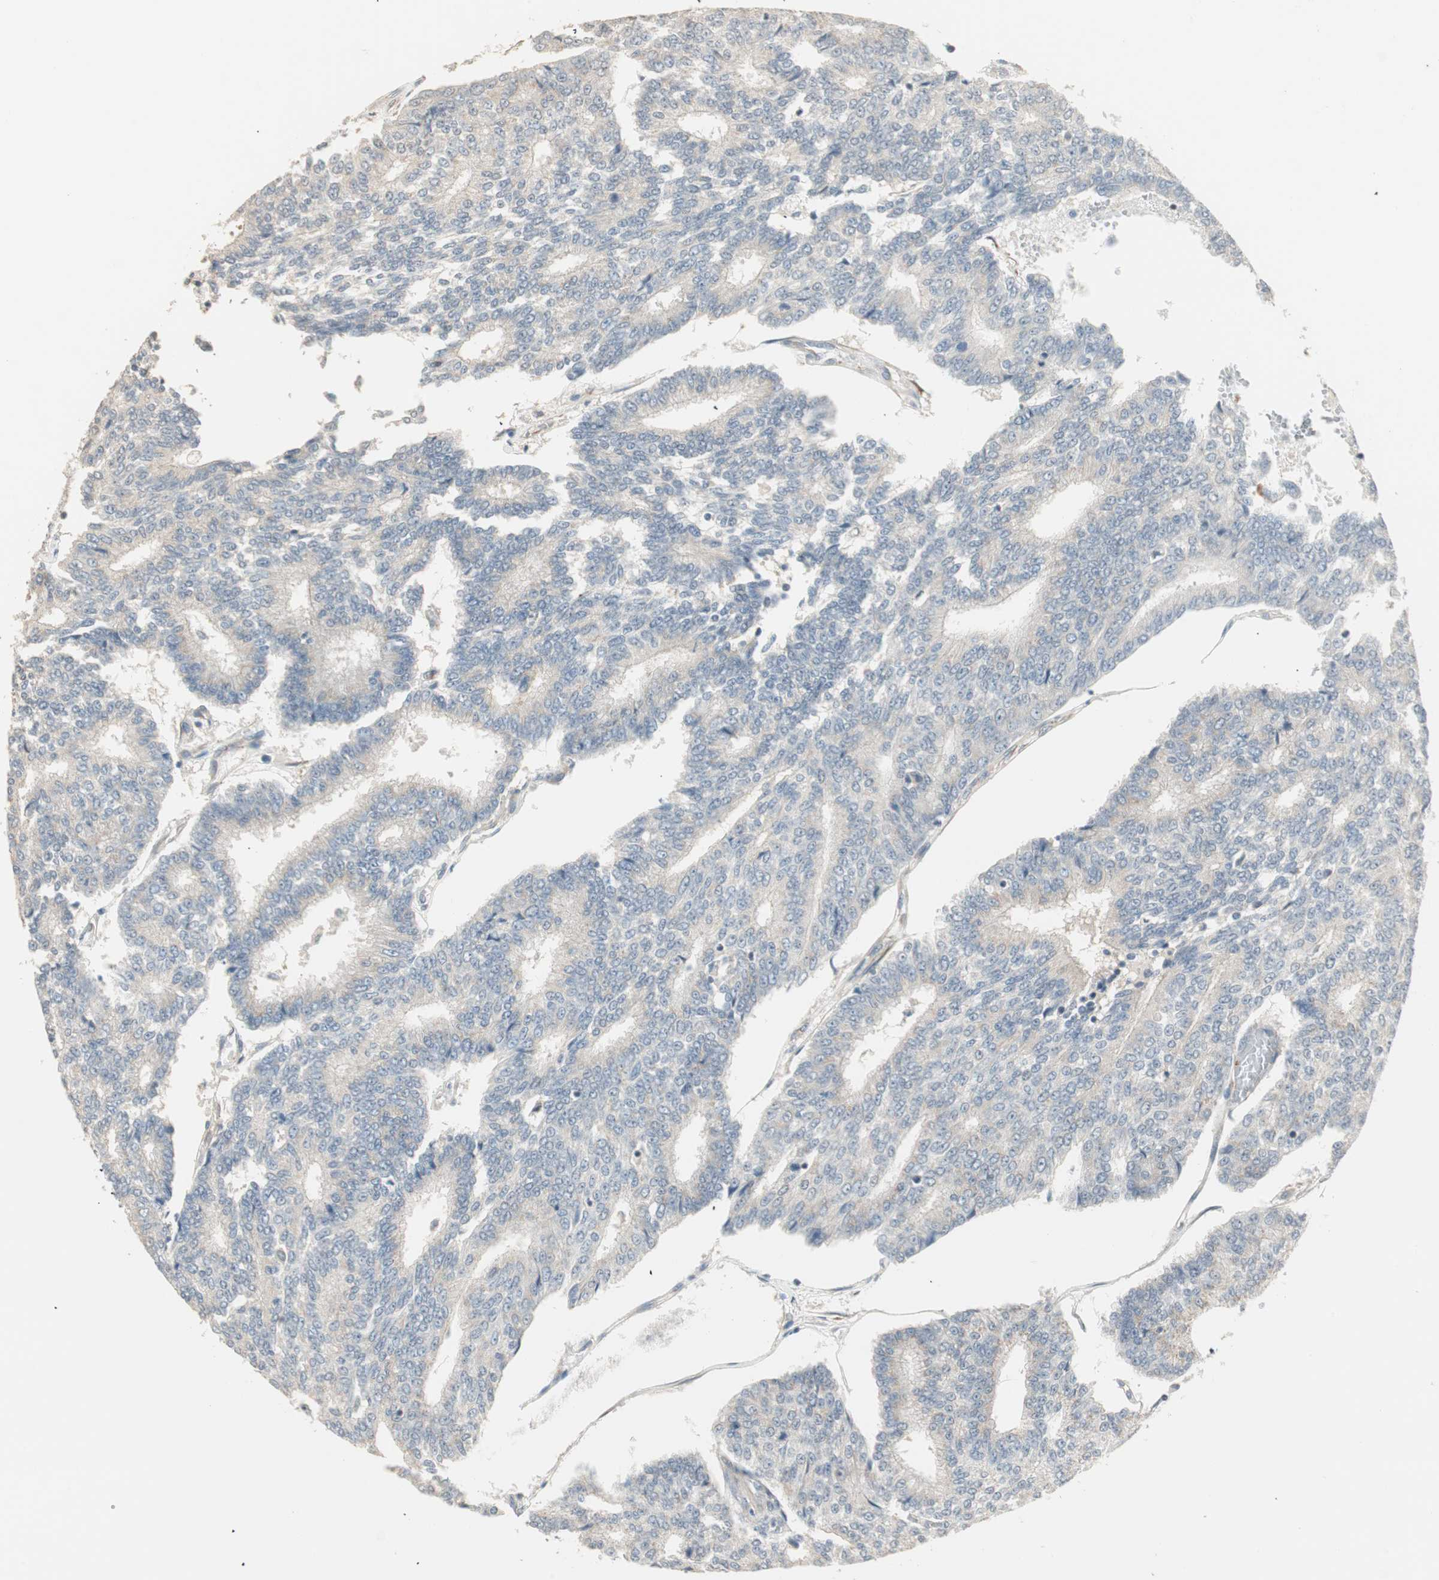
{"staining": {"intensity": "weak", "quantity": "25%-75%", "location": "cytoplasmic/membranous"}, "tissue": "prostate cancer", "cell_type": "Tumor cells", "image_type": "cancer", "snomed": [{"axis": "morphology", "description": "Adenocarcinoma, High grade"}, {"axis": "topography", "description": "Prostate"}], "caption": "Prostate cancer (adenocarcinoma (high-grade)) was stained to show a protein in brown. There is low levels of weak cytoplasmic/membranous staining in approximately 25%-75% of tumor cells.", "gene": "TASOR", "patient": {"sex": "male", "age": 55}}